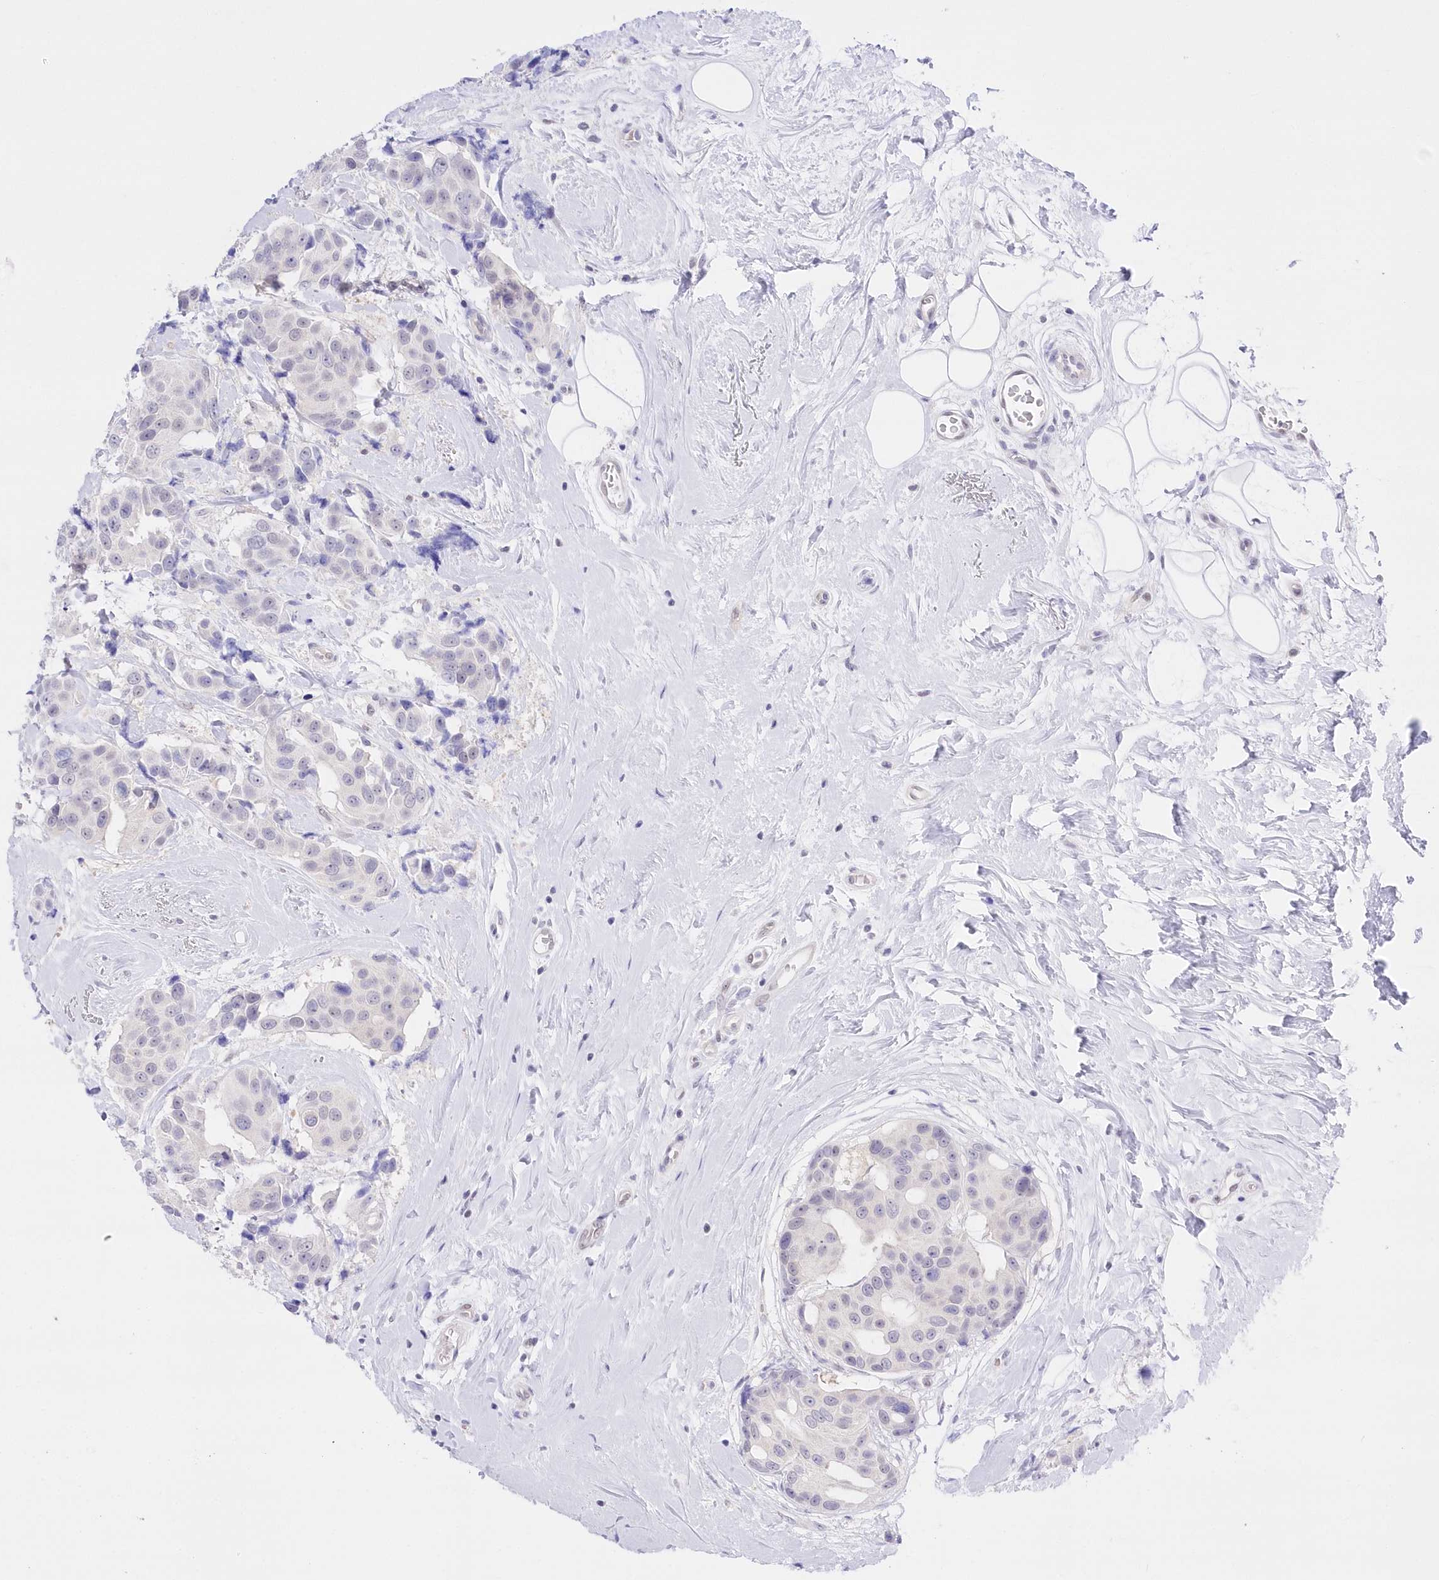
{"staining": {"intensity": "negative", "quantity": "none", "location": "none"}, "tissue": "breast cancer", "cell_type": "Tumor cells", "image_type": "cancer", "snomed": [{"axis": "morphology", "description": "Normal tissue, NOS"}, {"axis": "morphology", "description": "Duct carcinoma"}, {"axis": "topography", "description": "Breast"}], "caption": "DAB immunohistochemical staining of human breast cancer demonstrates no significant positivity in tumor cells.", "gene": "UBA6", "patient": {"sex": "female", "age": 39}}